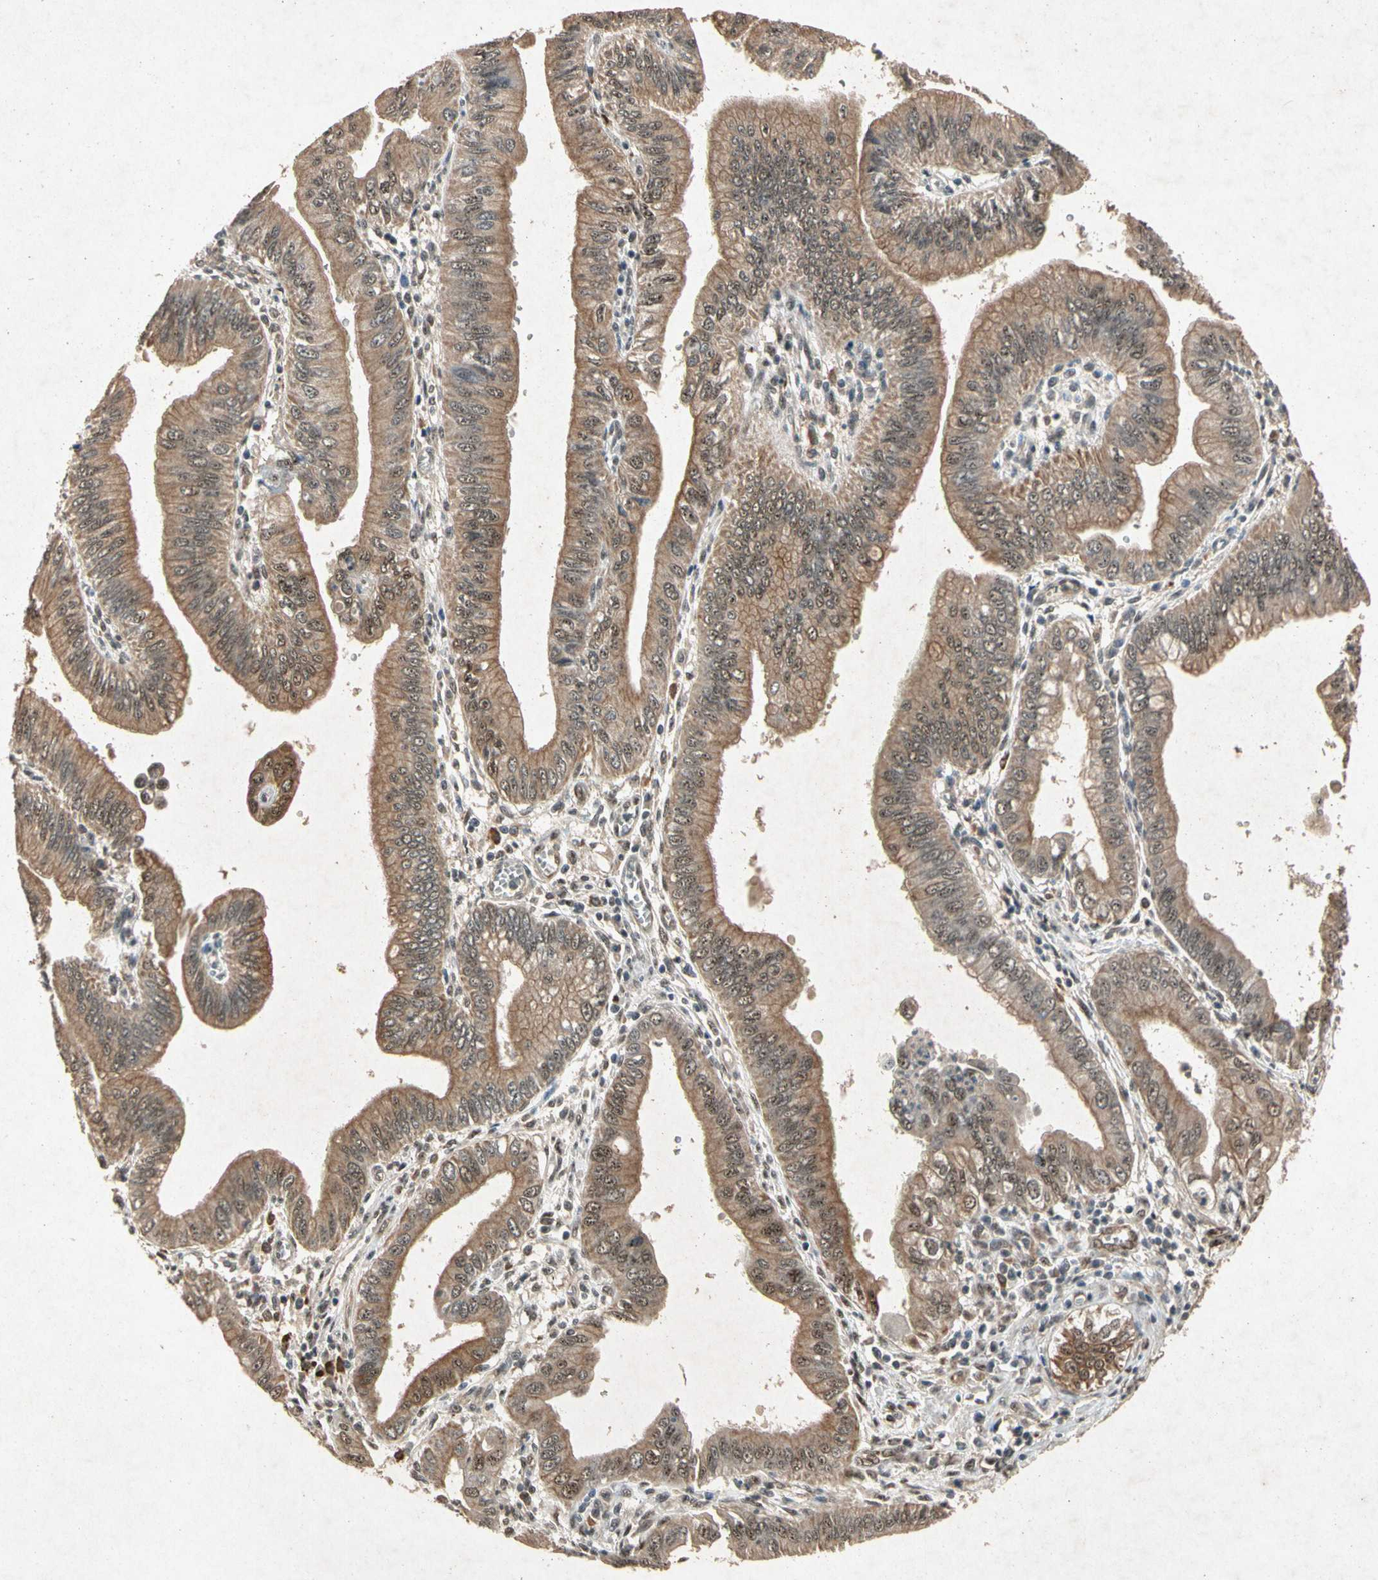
{"staining": {"intensity": "moderate", "quantity": ">75%", "location": "cytoplasmic/membranous,nuclear"}, "tissue": "pancreatic cancer", "cell_type": "Tumor cells", "image_type": "cancer", "snomed": [{"axis": "morphology", "description": "Normal tissue, NOS"}, {"axis": "topography", "description": "Lymph node"}], "caption": "A histopathology image of pancreatic cancer stained for a protein displays moderate cytoplasmic/membranous and nuclear brown staining in tumor cells.", "gene": "PML", "patient": {"sex": "male", "age": 50}}